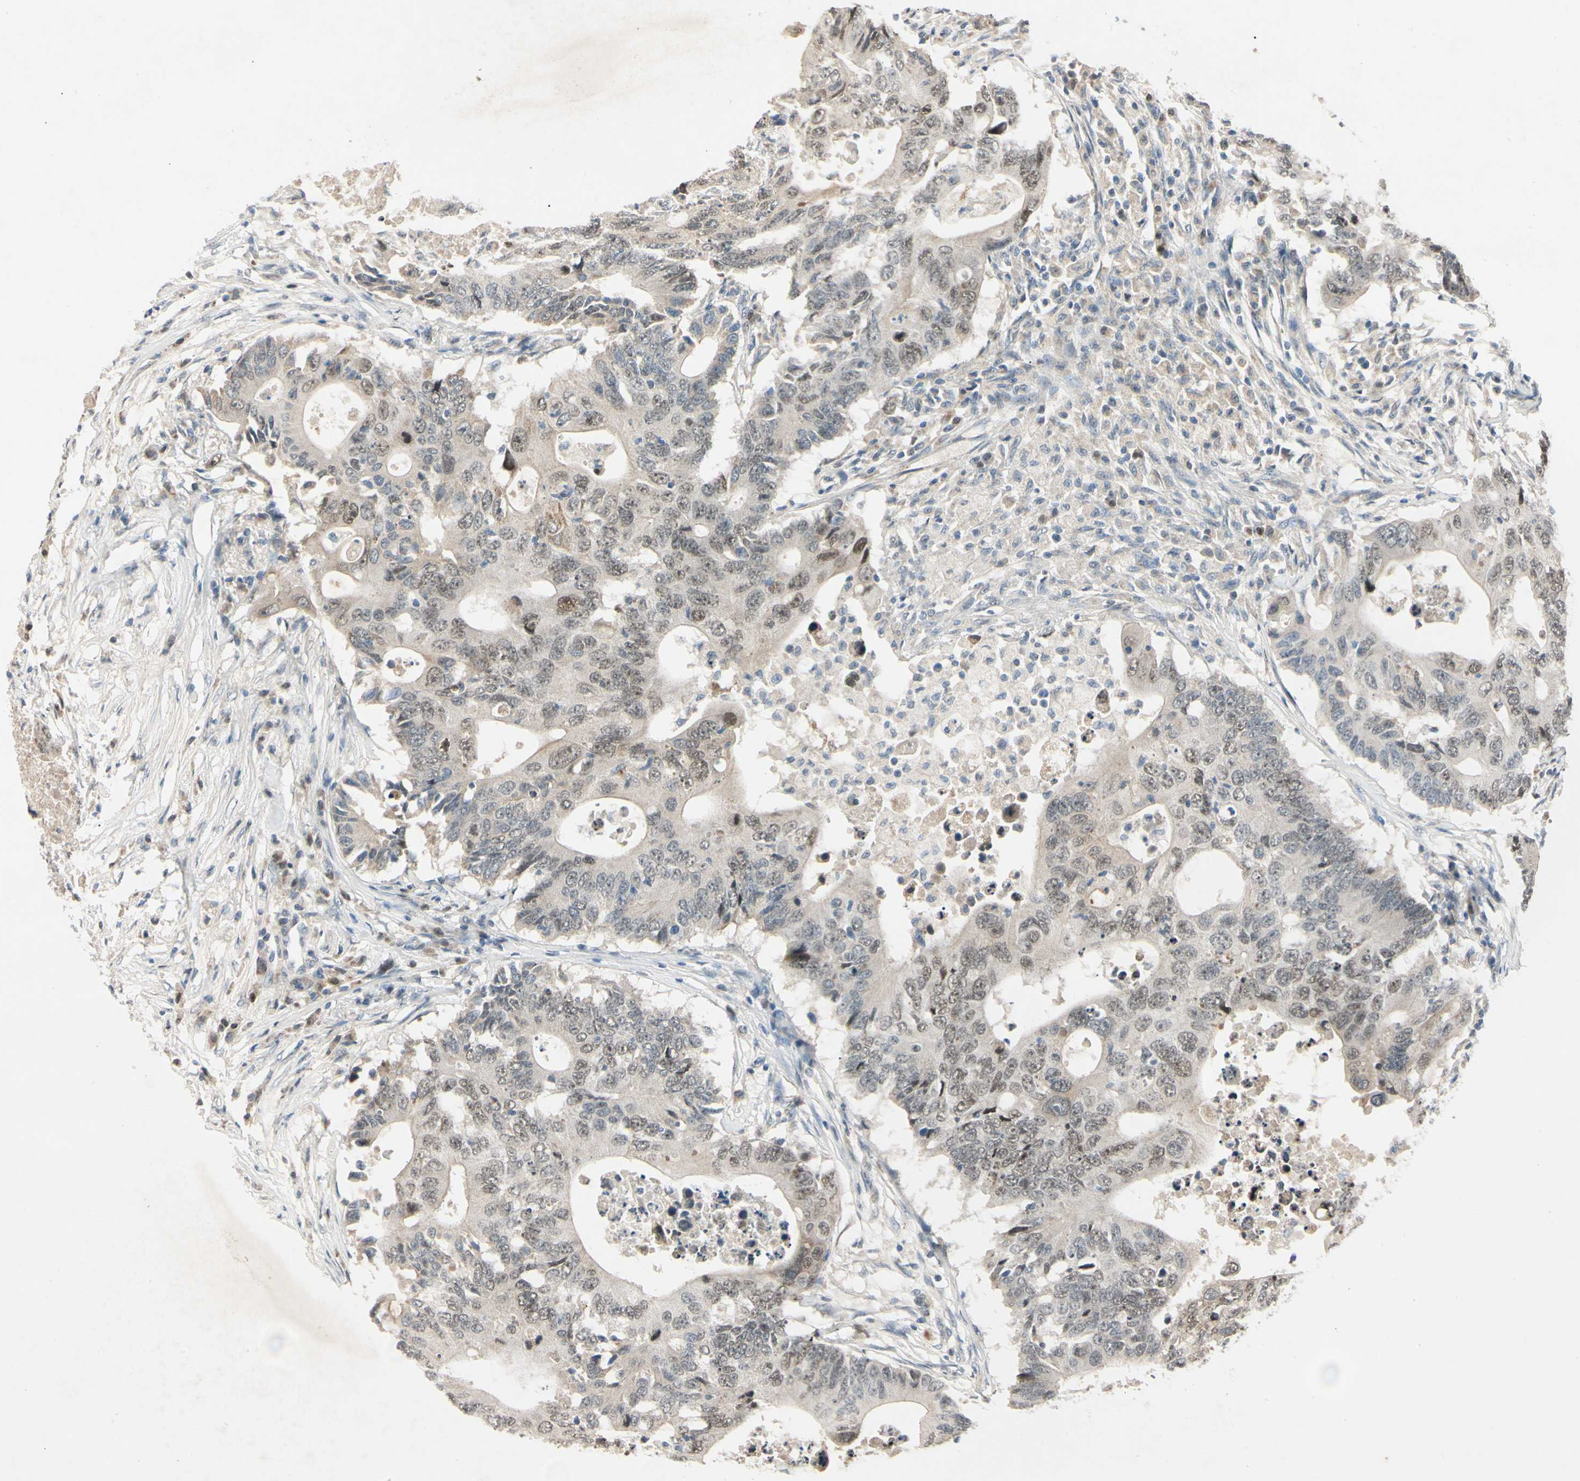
{"staining": {"intensity": "moderate", "quantity": "<25%", "location": "nuclear"}, "tissue": "colorectal cancer", "cell_type": "Tumor cells", "image_type": "cancer", "snomed": [{"axis": "morphology", "description": "Adenocarcinoma, NOS"}, {"axis": "topography", "description": "Colon"}], "caption": "Immunohistochemical staining of human adenocarcinoma (colorectal) demonstrates moderate nuclear protein expression in approximately <25% of tumor cells.", "gene": "RIOX2", "patient": {"sex": "male", "age": 71}}